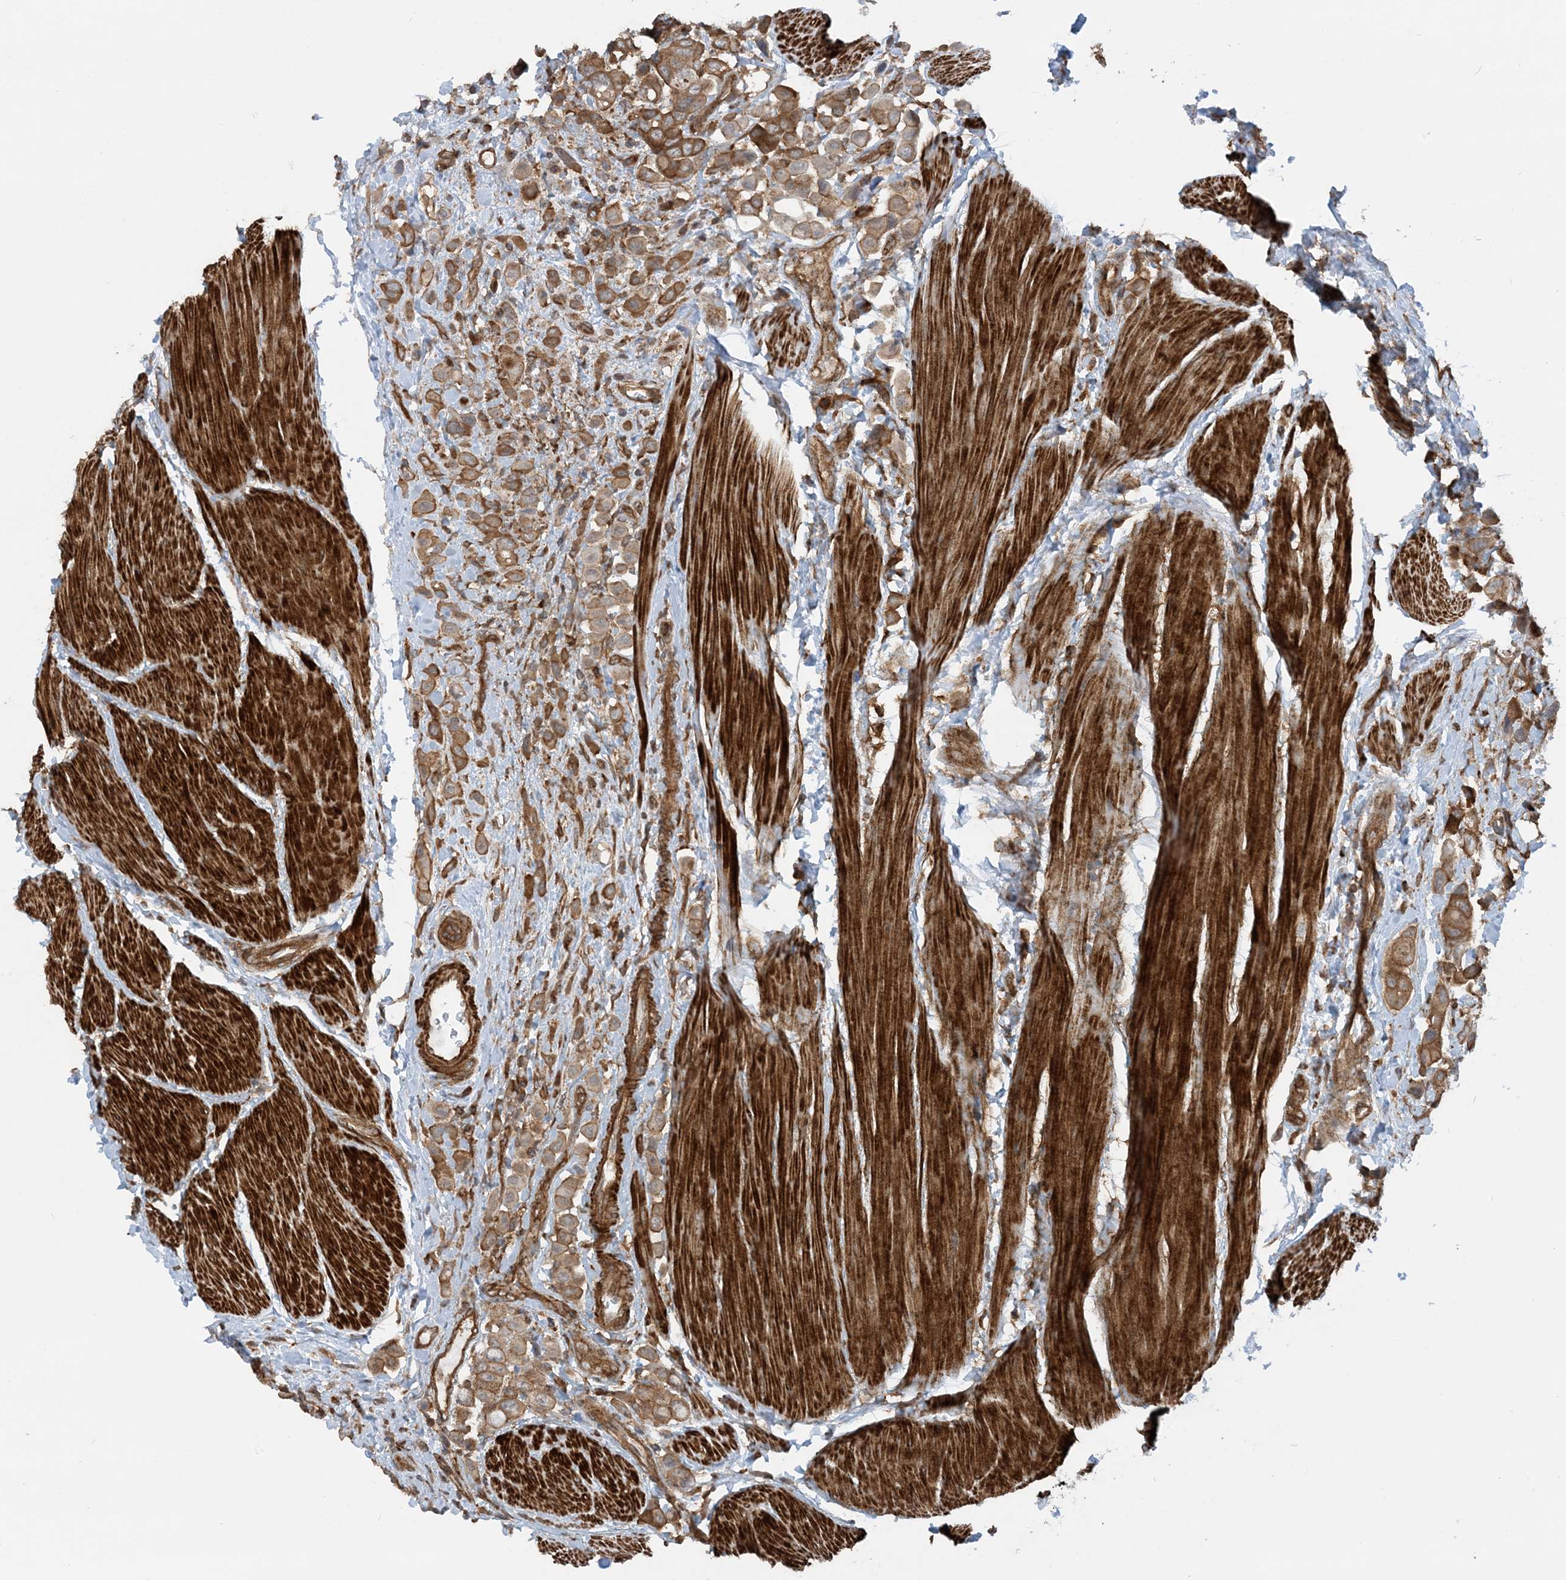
{"staining": {"intensity": "moderate", "quantity": ">75%", "location": "cytoplasmic/membranous"}, "tissue": "urothelial cancer", "cell_type": "Tumor cells", "image_type": "cancer", "snomed": [{"axis": "morphology", "description": "Urothelial carcinoma, High grade"}, {"axis": "topography", "description": "Urinary bladder"}], "caption": "High-grade urothelial carcinoma tissue demonstrates moderate cytoplasmic/membranous positivity in approximately >75% of tumor cells", "gene": "STAM2", "patient": {"sex": "male", "age": 50}}